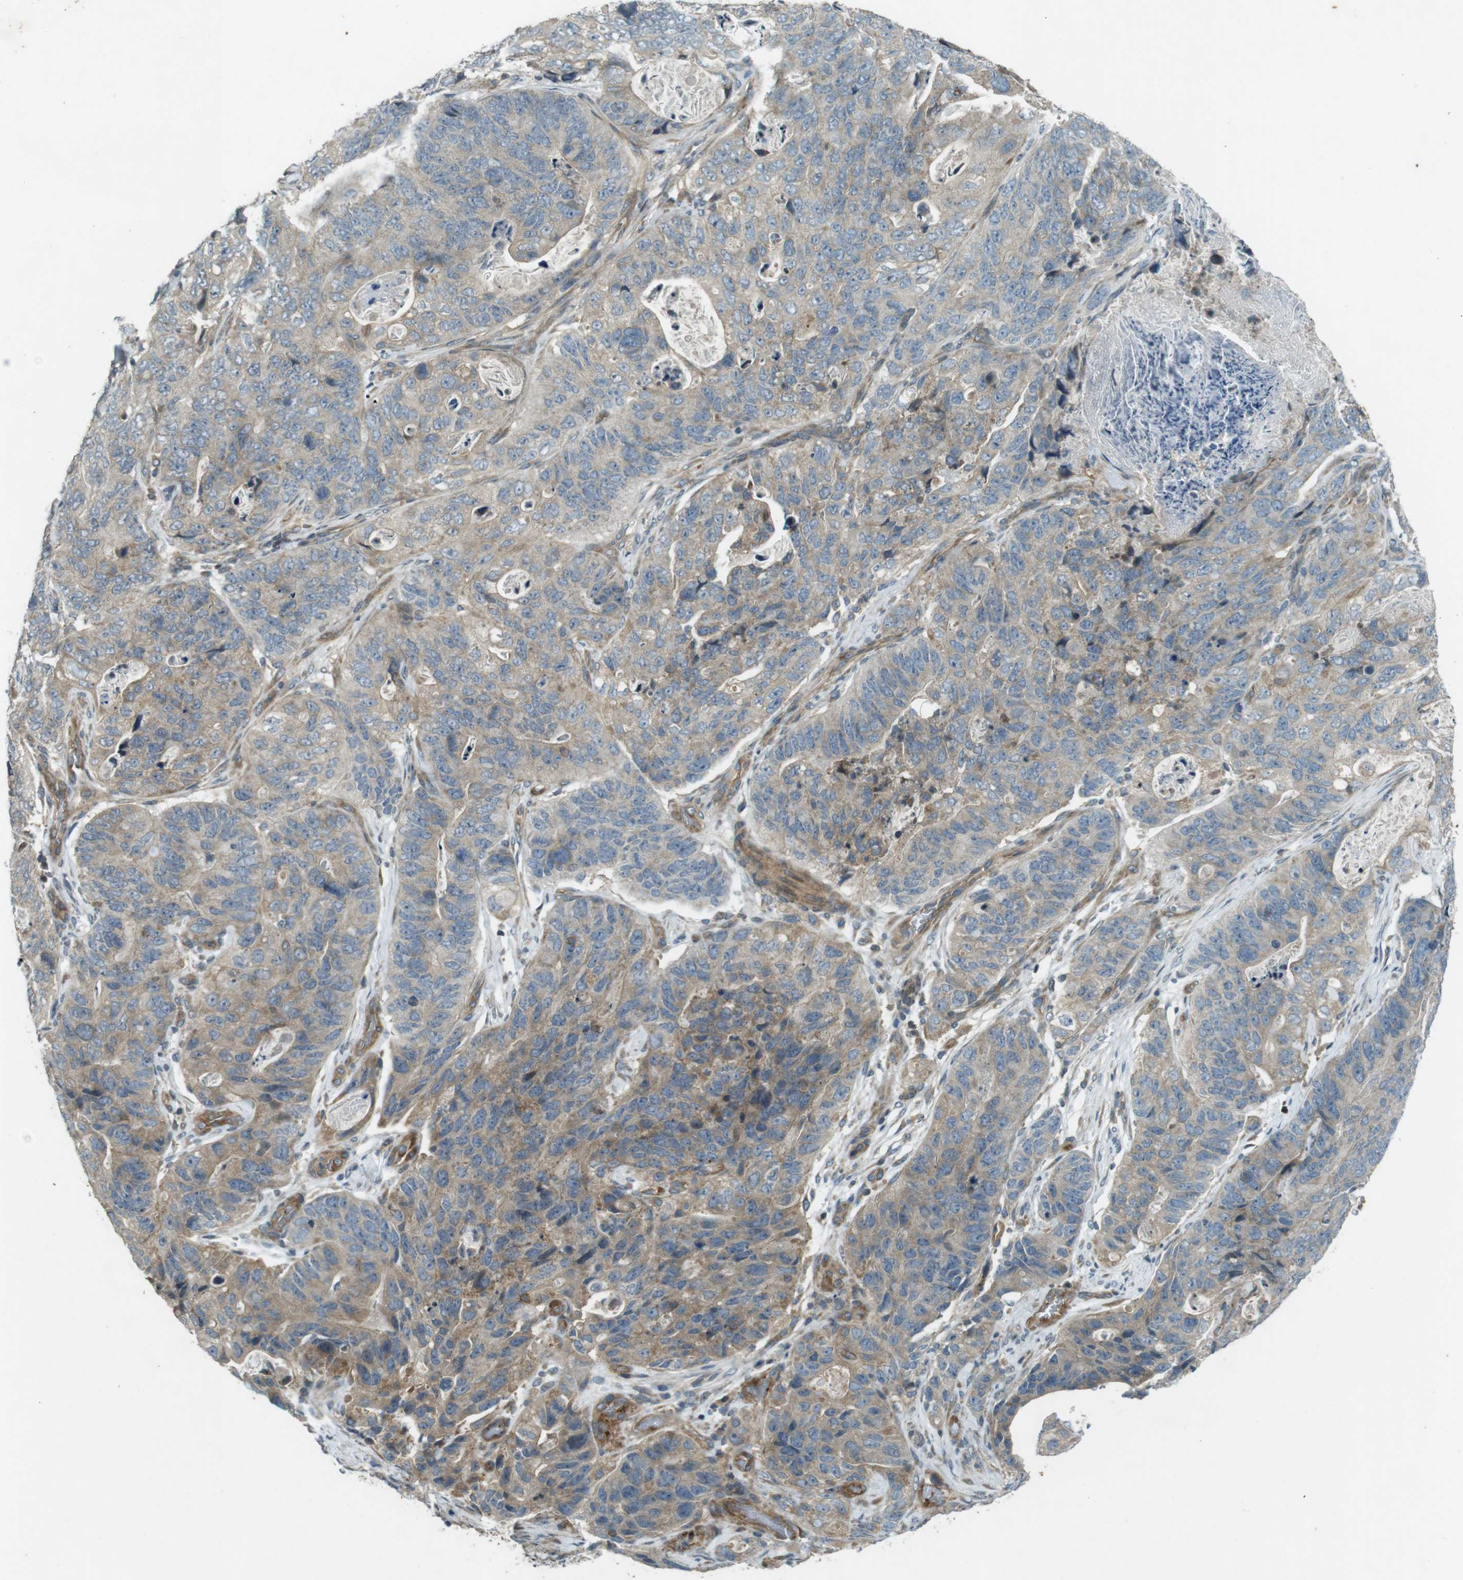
{"staining": {"intensity": "weak", "quantity": ">75%", "location": "cytoplasmic/membranous"}, "tissue": "stomach cancer", "cell_type": "Tumor cells", "image_type": "cancer", "snomed": [{"axis": "morphology", "description": "Adenocarcinoma, NOS"}, {"axis": "topography", "description": "Stomach"}], "caption": "Stomach cancer (adenocarcinoma) stained with DAB IHC demonstrates low levels of weak cytoplasmic/membranous staining in approximately >75% of tumor cells.", "gene": "ZYX", "patient": {"sex": "female", "age": 89}}